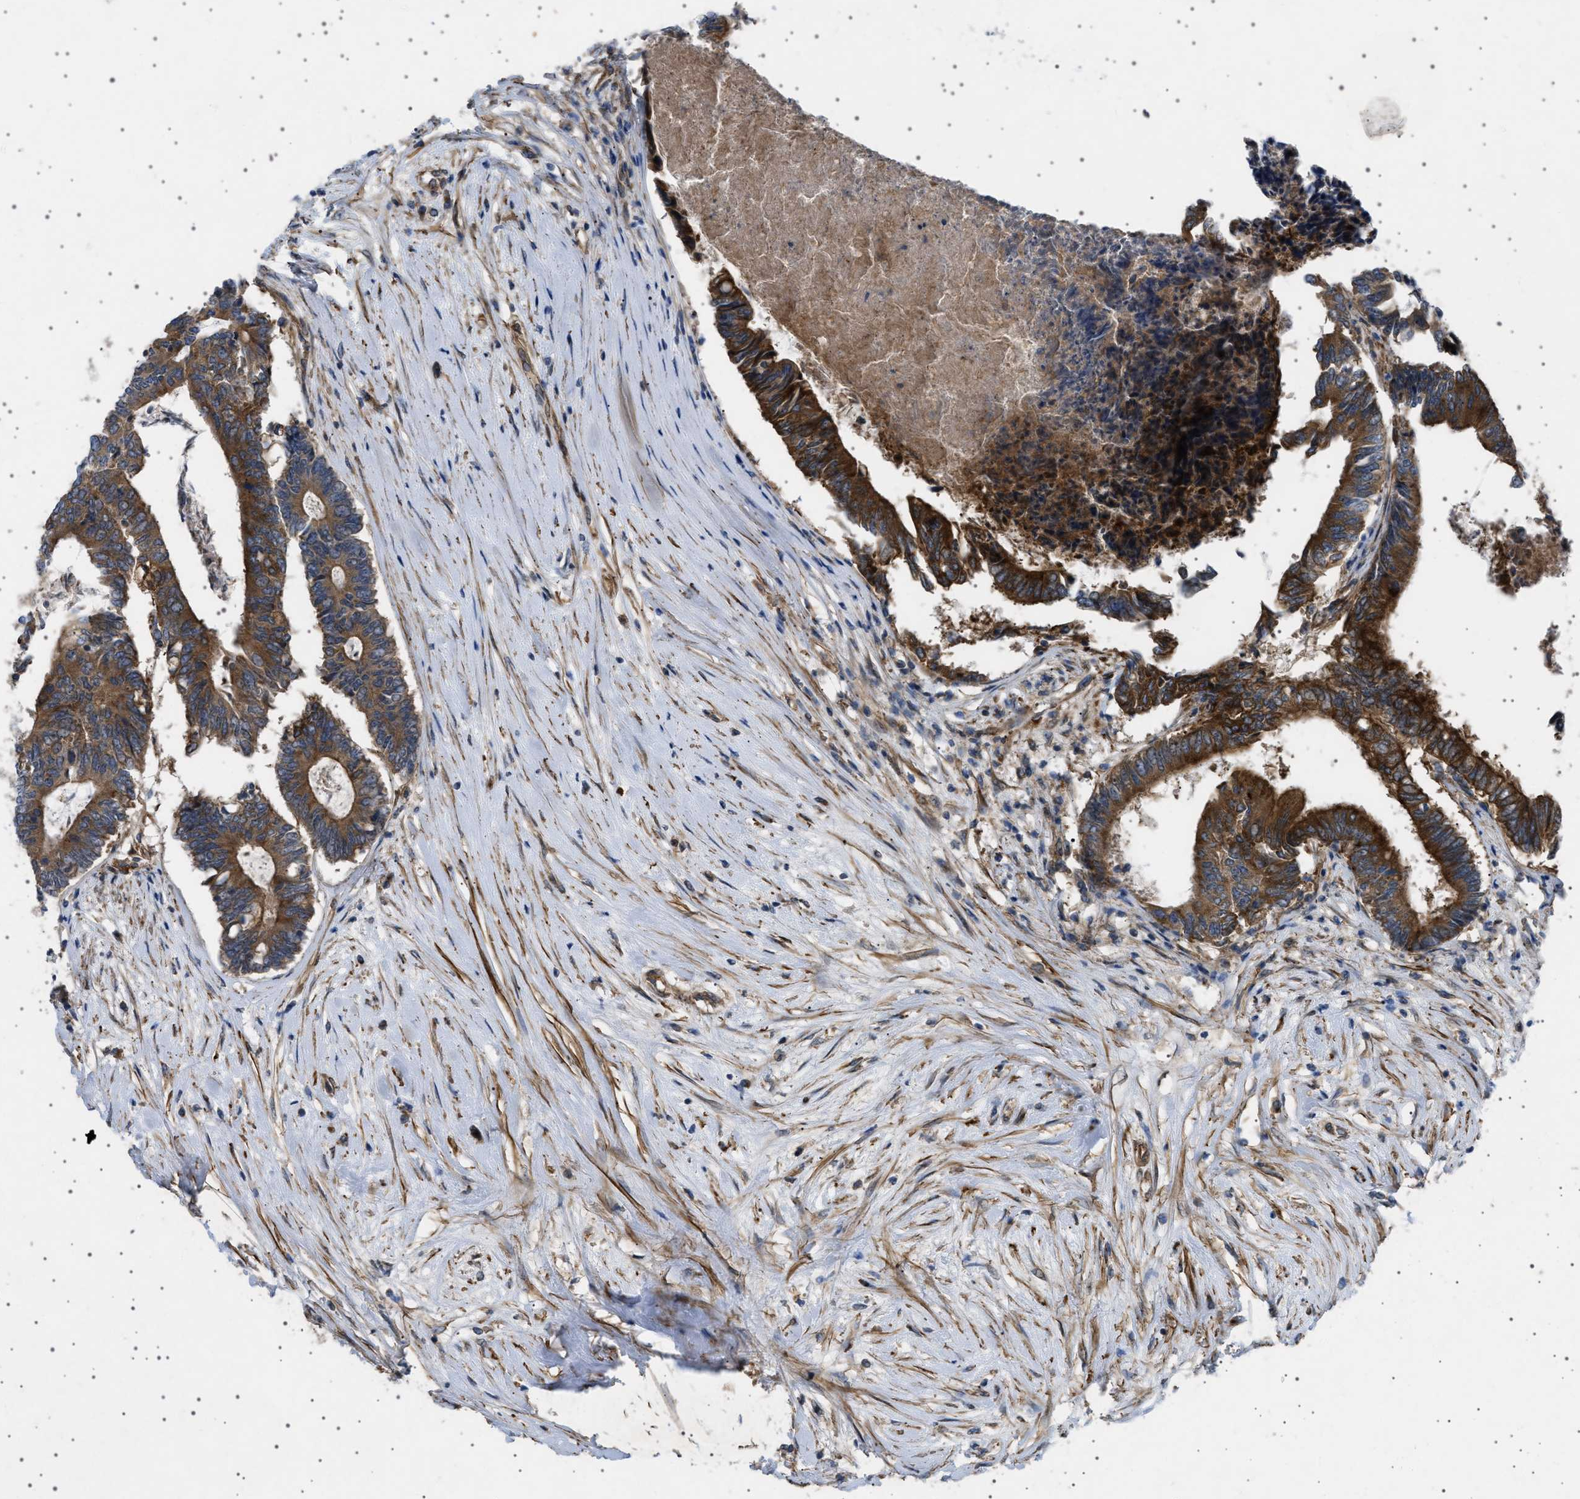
{"staining": {"intensity": "strong", "quantity": ">75%", "location": "cytoplasmic/membranous"}, "tissue": "colorectal cancer", "cell_type": "Tumor cells", "image_type": "cancer", "snomed": [{"axis": "morphology", "description": "Adenocarcinoma, NOS"}, {"axis": "topography", "description": "Rectum"}], "caption": "This is a photomicrograph of immunohistochemistry staining of colorectal adenocarcinoma, which shows strong positivity in the cytoplasmic/membranous of tumor cells.", "gene": "CCDC186", "patient": {"sex": "male", "age": 63}}